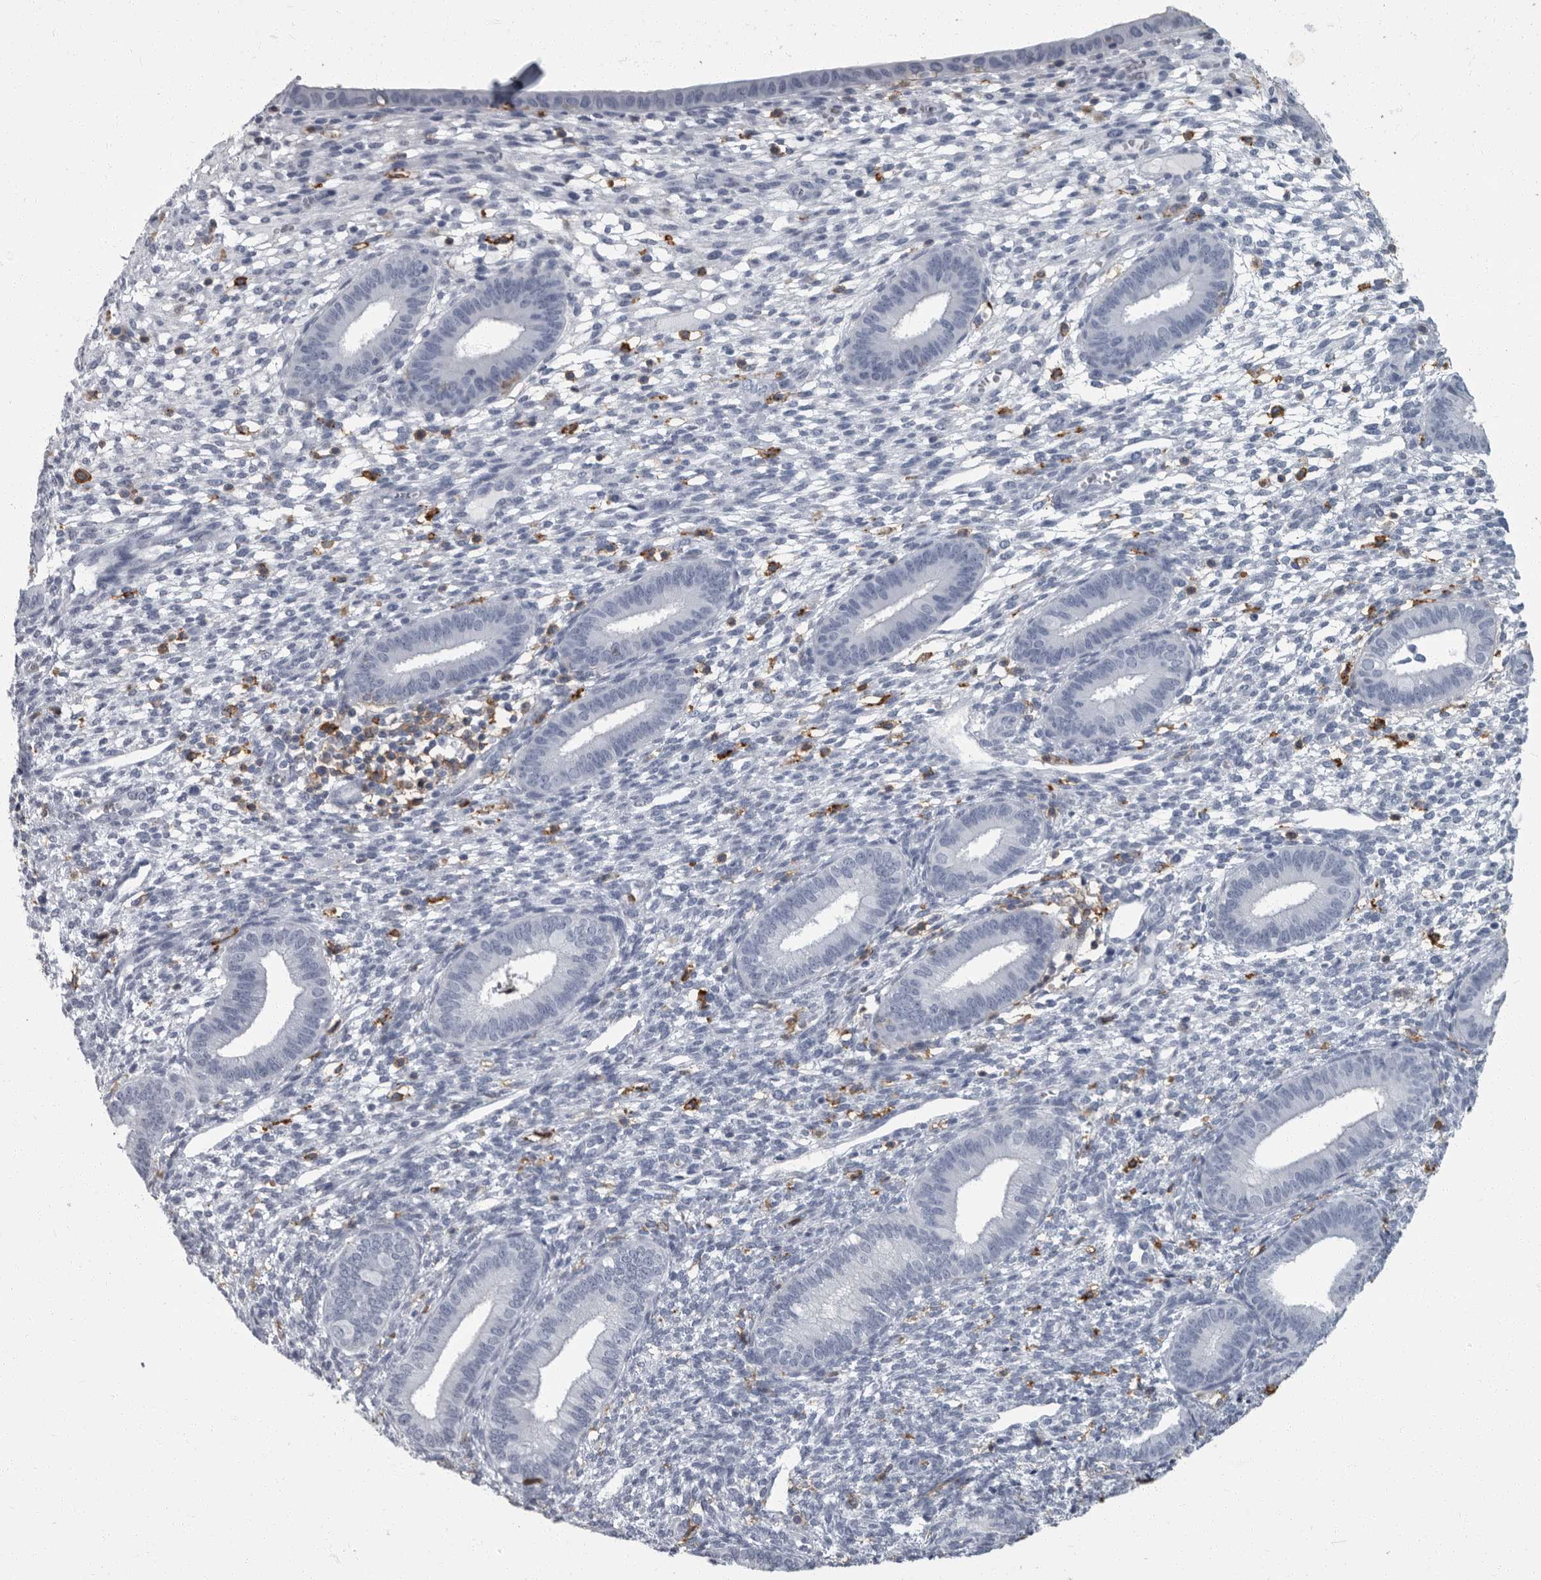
{"staining": {"intensity": "negative", "quantity": "none", "location": "none"}, "tissue": "endometrium", "cell_type": "Cells in endometrial stroma", "image_type": "normal", "snomed": [{"axis": "morphology", "description": "Normal tissue, NOS"}, {"axis": "topography", "description": "Endometrium"}], "caption": "This is an IHC image of unremarkable endometrium. There is no staining in cells in endometrial stroma.", "gene": "FCER1G", "patient": {"sex": "female", "age": 46}}